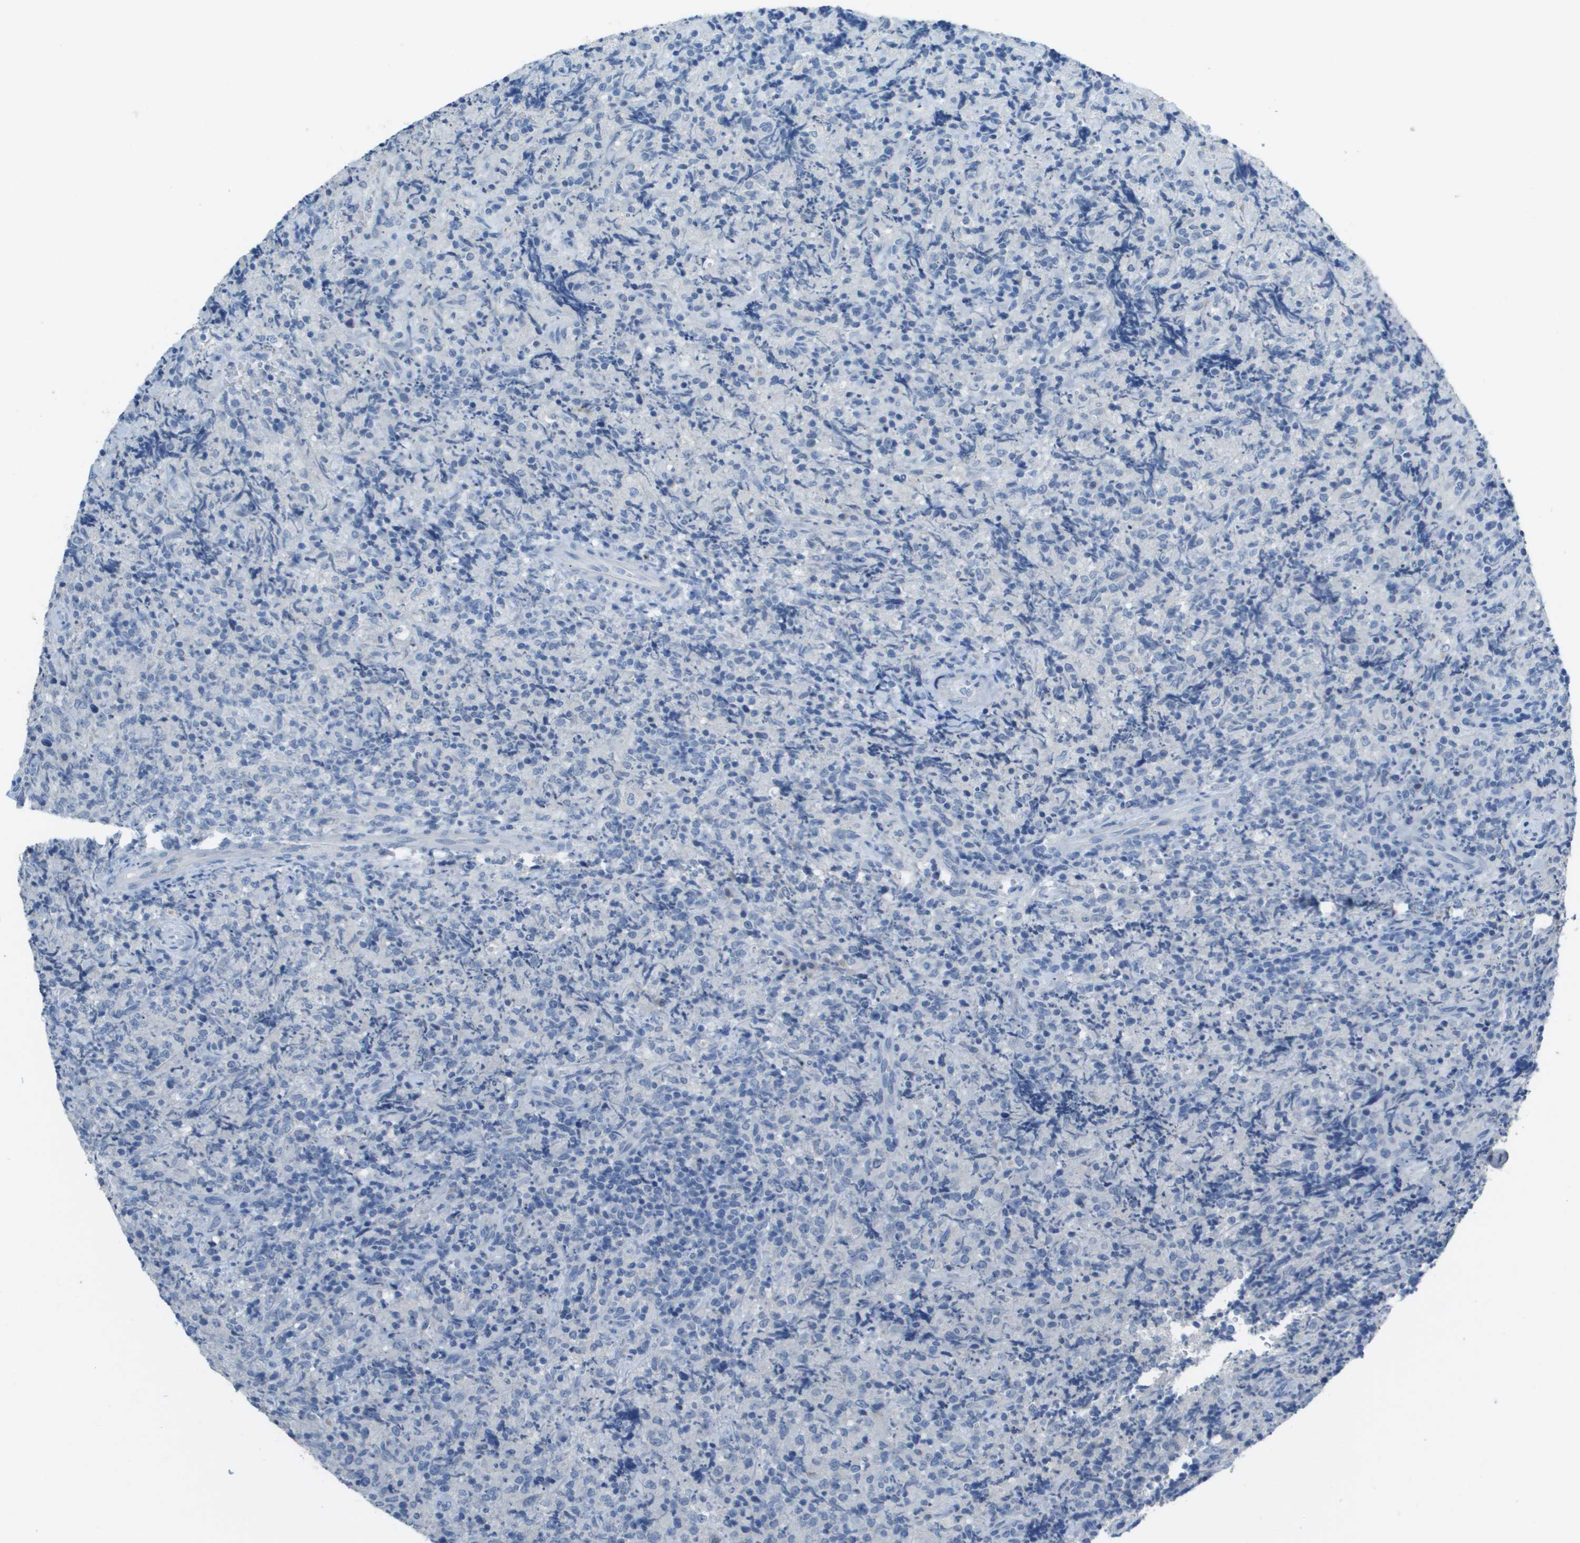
{"staining": {"intensity": "negative", "quantity": "none", "location": "none"}, "tissue": "lymphoma", "cell_type": "Tumor cells", "image_type": "cancer", "snomed": [{"axis": "morphology", "description": "Malignant lymphoma, non-Hodgkin's type, High grade"}, {"axis": "topography", "description": "Tonsil"}], "caption": "Tumor cells are negative for protein expression in human lymphoma.", "gene": "PTGDR2", "patient": {"sex": "female", "age": 36}}